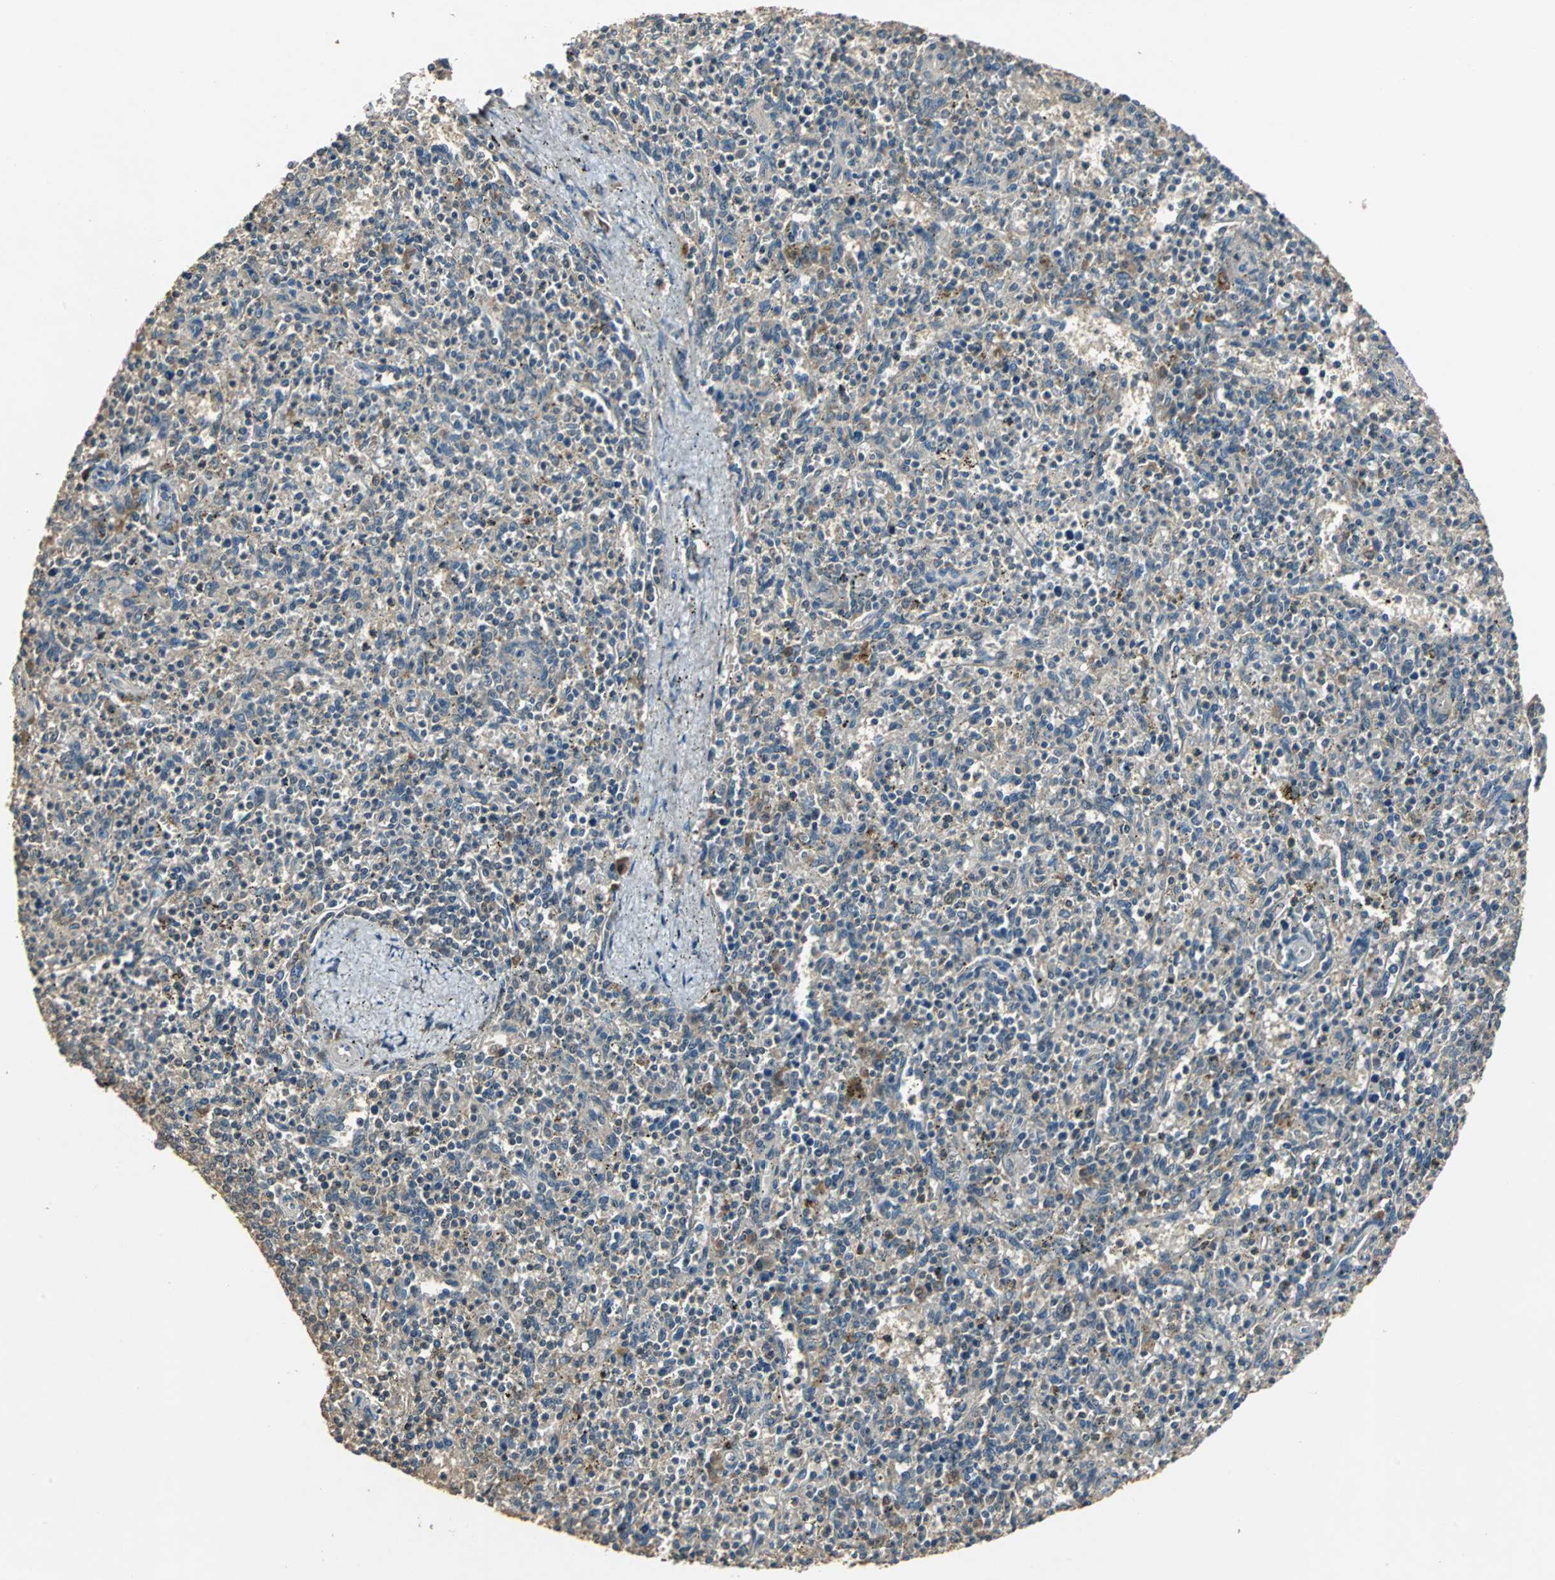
{"staining": {"intensity": "weak", "quantity": "25%-75%", "location": "cytoplasmic/membranous"}, "tissue": "spleen", "cell_type": "Cells in red pulp", "image_type": "normal", "snomed": [{"axis": "morphology", "description": "Normal tissue, NOS"}, {"axis": "topography", "description": "Spleen"}], "caption": "IHC histopathology image of unremarkable spleen stained for a protein (brown), which displays low levels of weak cytoplasmic/membranous positivity in approximately 25%-75% of cells in red pulp.", "gene": "ABHD2", "patient": {"sex": "male", "age": 72}}